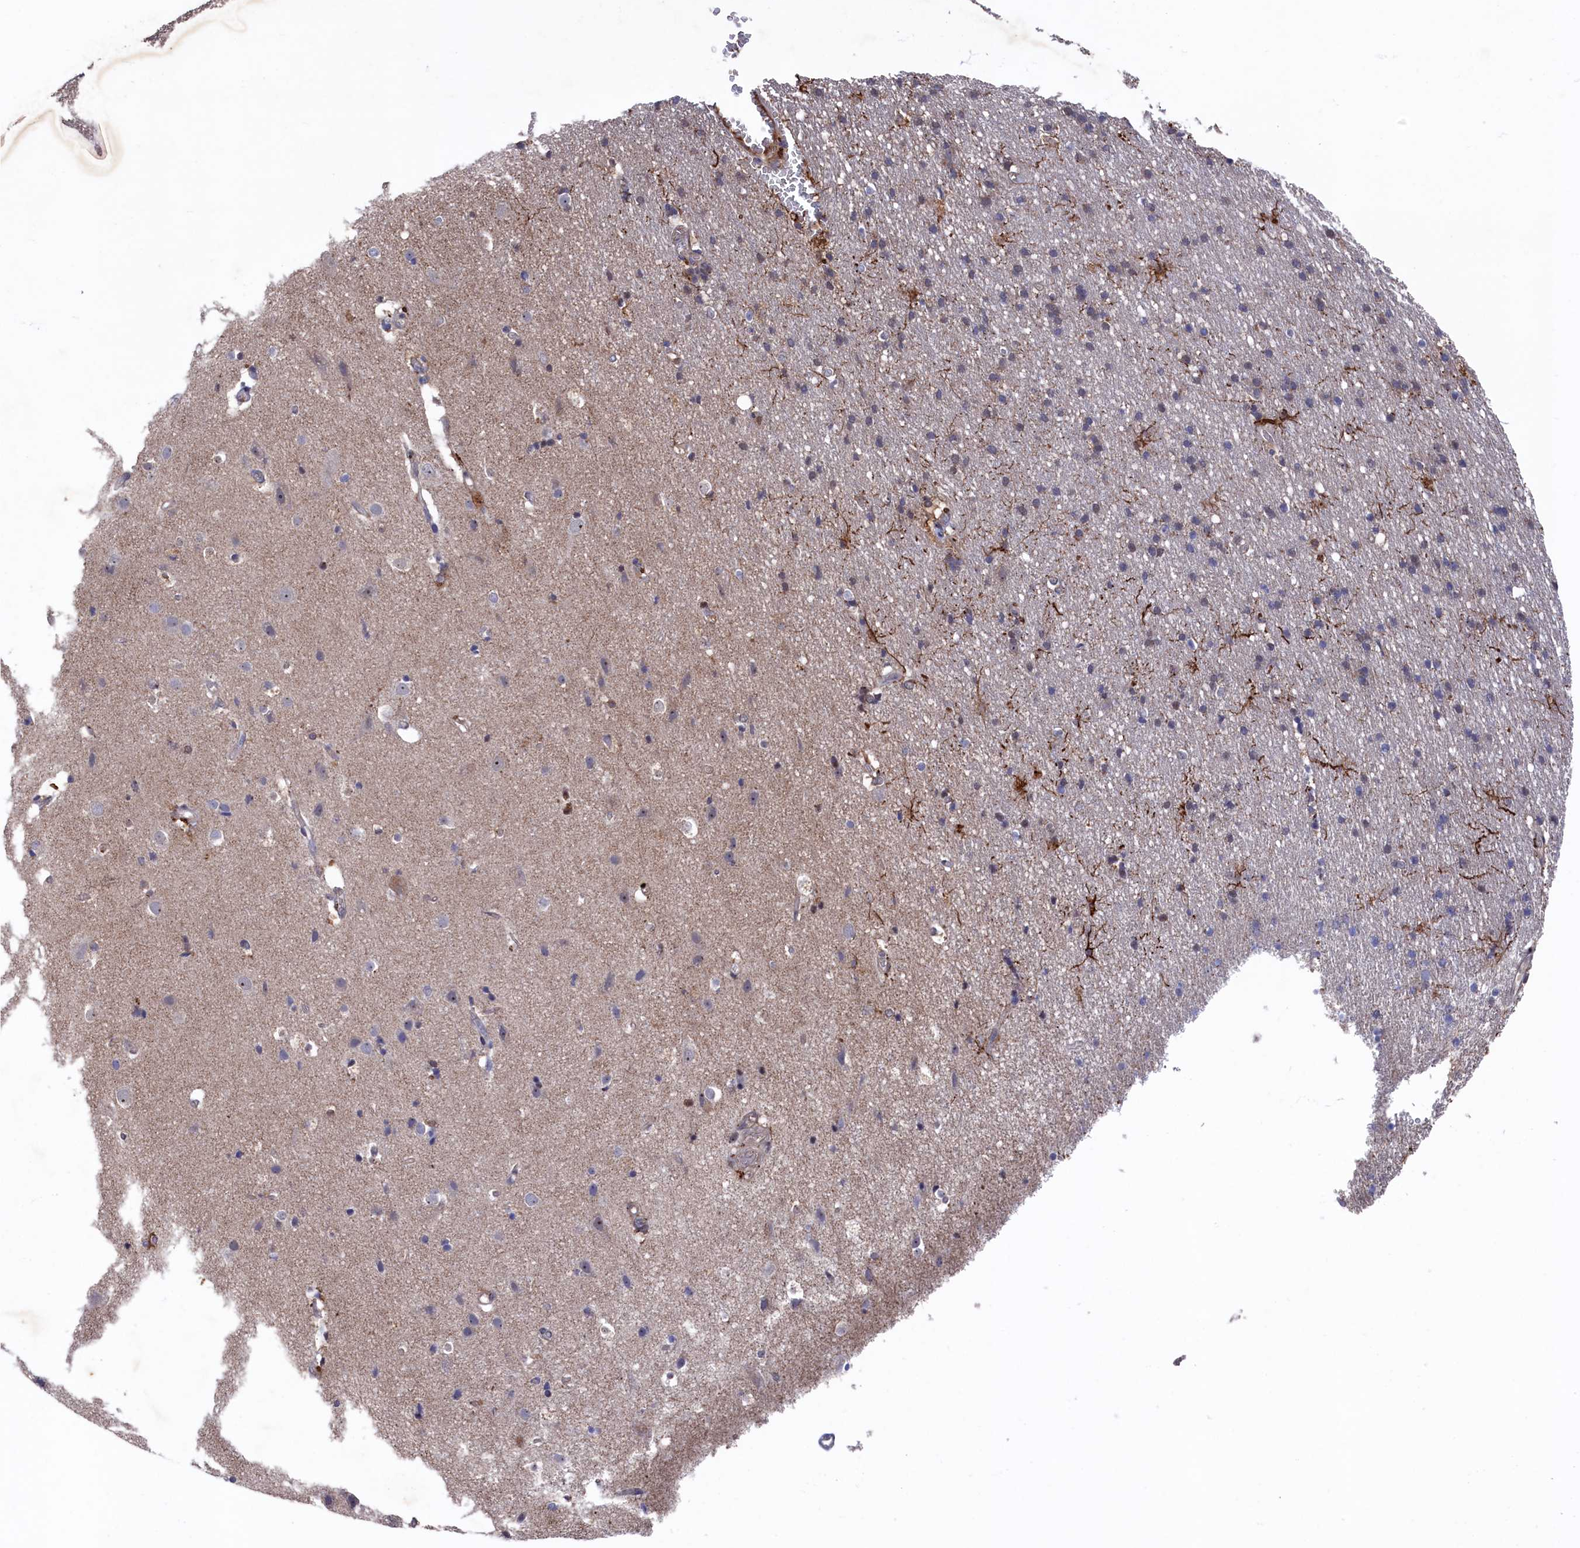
{"staining": {"intensity": "negative", "quantity": "none", "location": "none"}, "tissue": "cerebral cortex", "cell_type": "Endothelial cells", "image_type": "normal", "snomed": [{"axis": "morphology", "description": "Normal tissue, NOS"}, {"axis": "topography", "description": "Cerebral cortex"}], "caption": "IHC image of unremarkable cerebral cortex stained for a protein (brown), which exhibits no expression in endothelial cells. Nuclei are stained in blue.", "gene": "RNH1", "patient": {"sex": "male", "age": 54}}